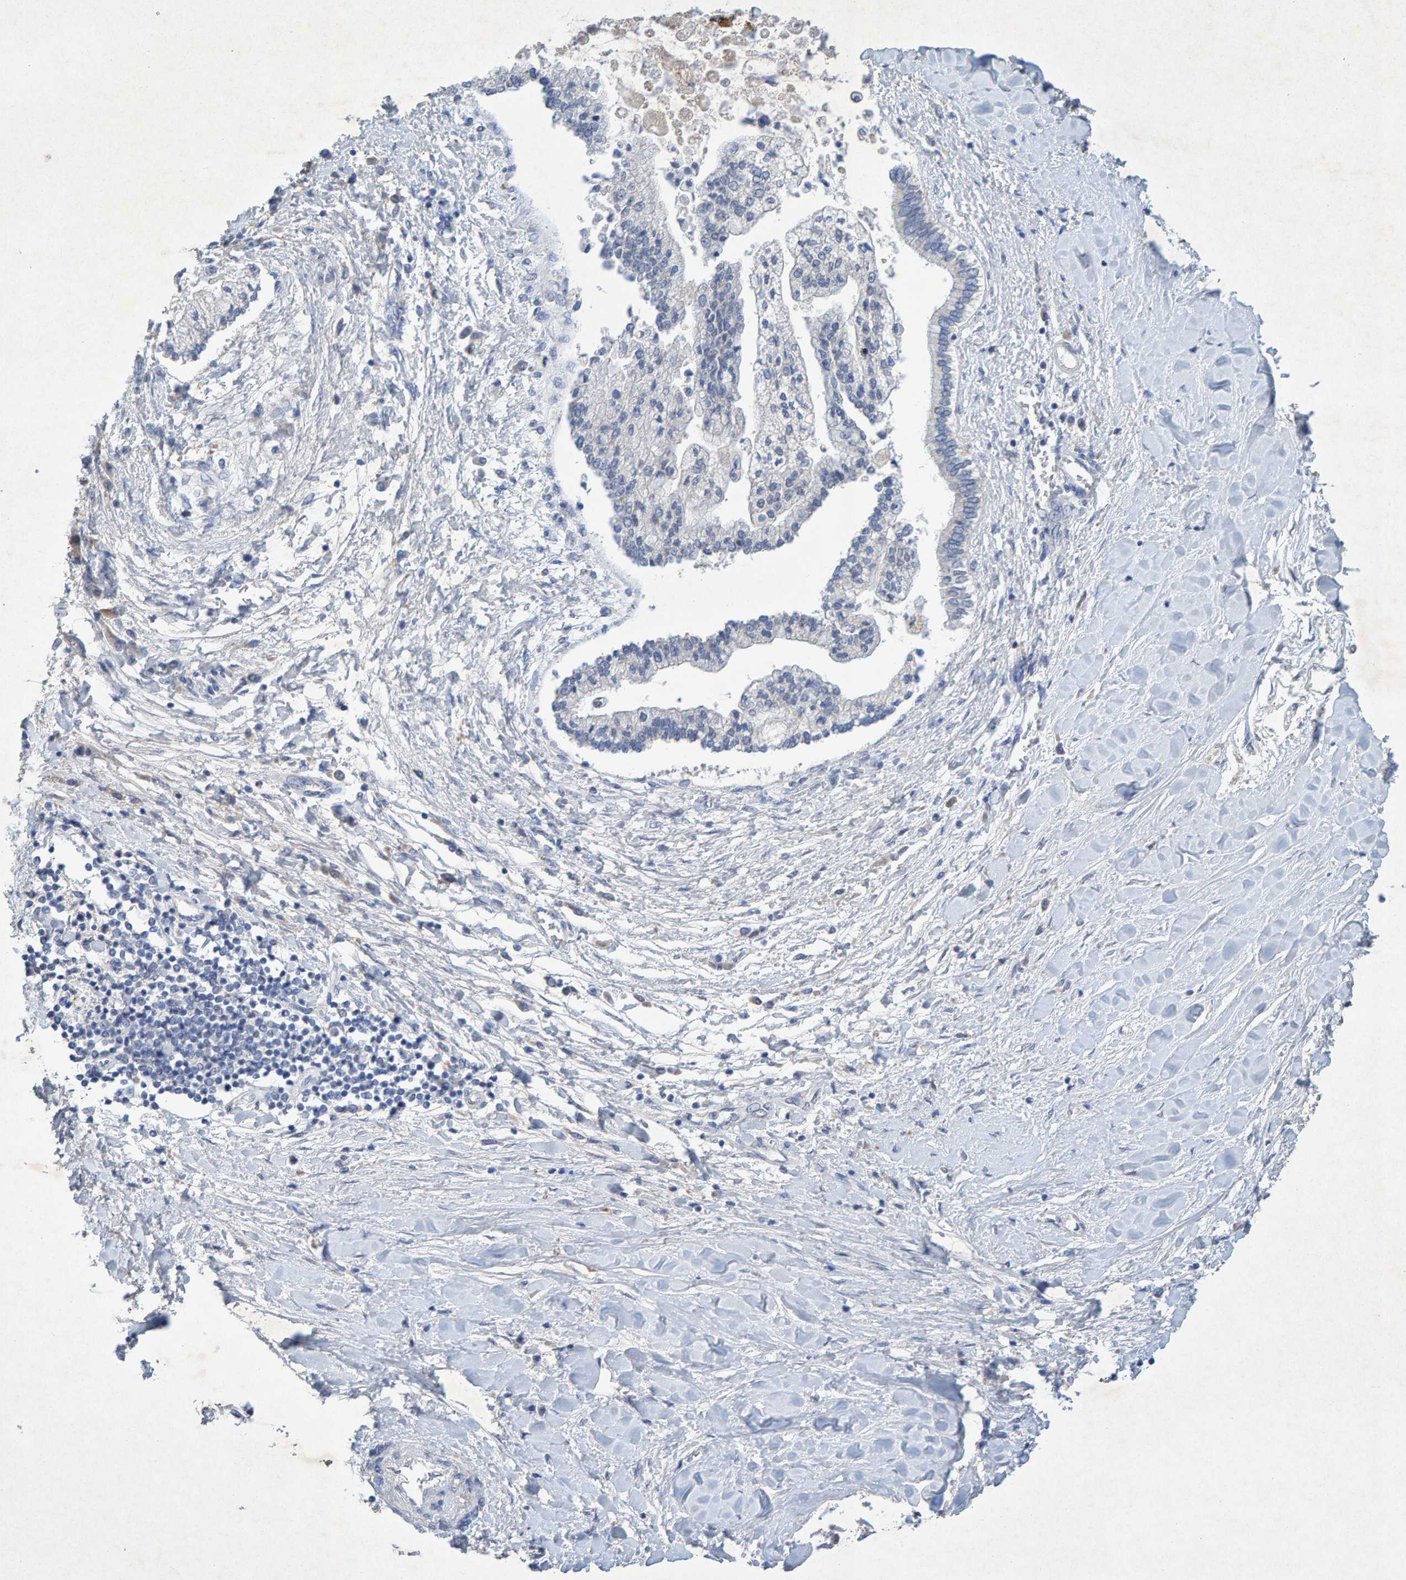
{"staining": {"intensity": "negative", "quantity": "none", "location": "none"}, "tissue": "liver cancer", "cell_type": "Tumor cells", "image_type": "cancer", "snomed": [{"axis": "morphology", "description": "Cholangiocarcinoma"}, {"axis": "topography", "description": "Liver"}], "caption": "DAB immunohistochemical staining of human liver cancer exhibits no significant expression in tumor cells.", "gene": "CTH", "patient": {"sex": "male", "age": 50}}